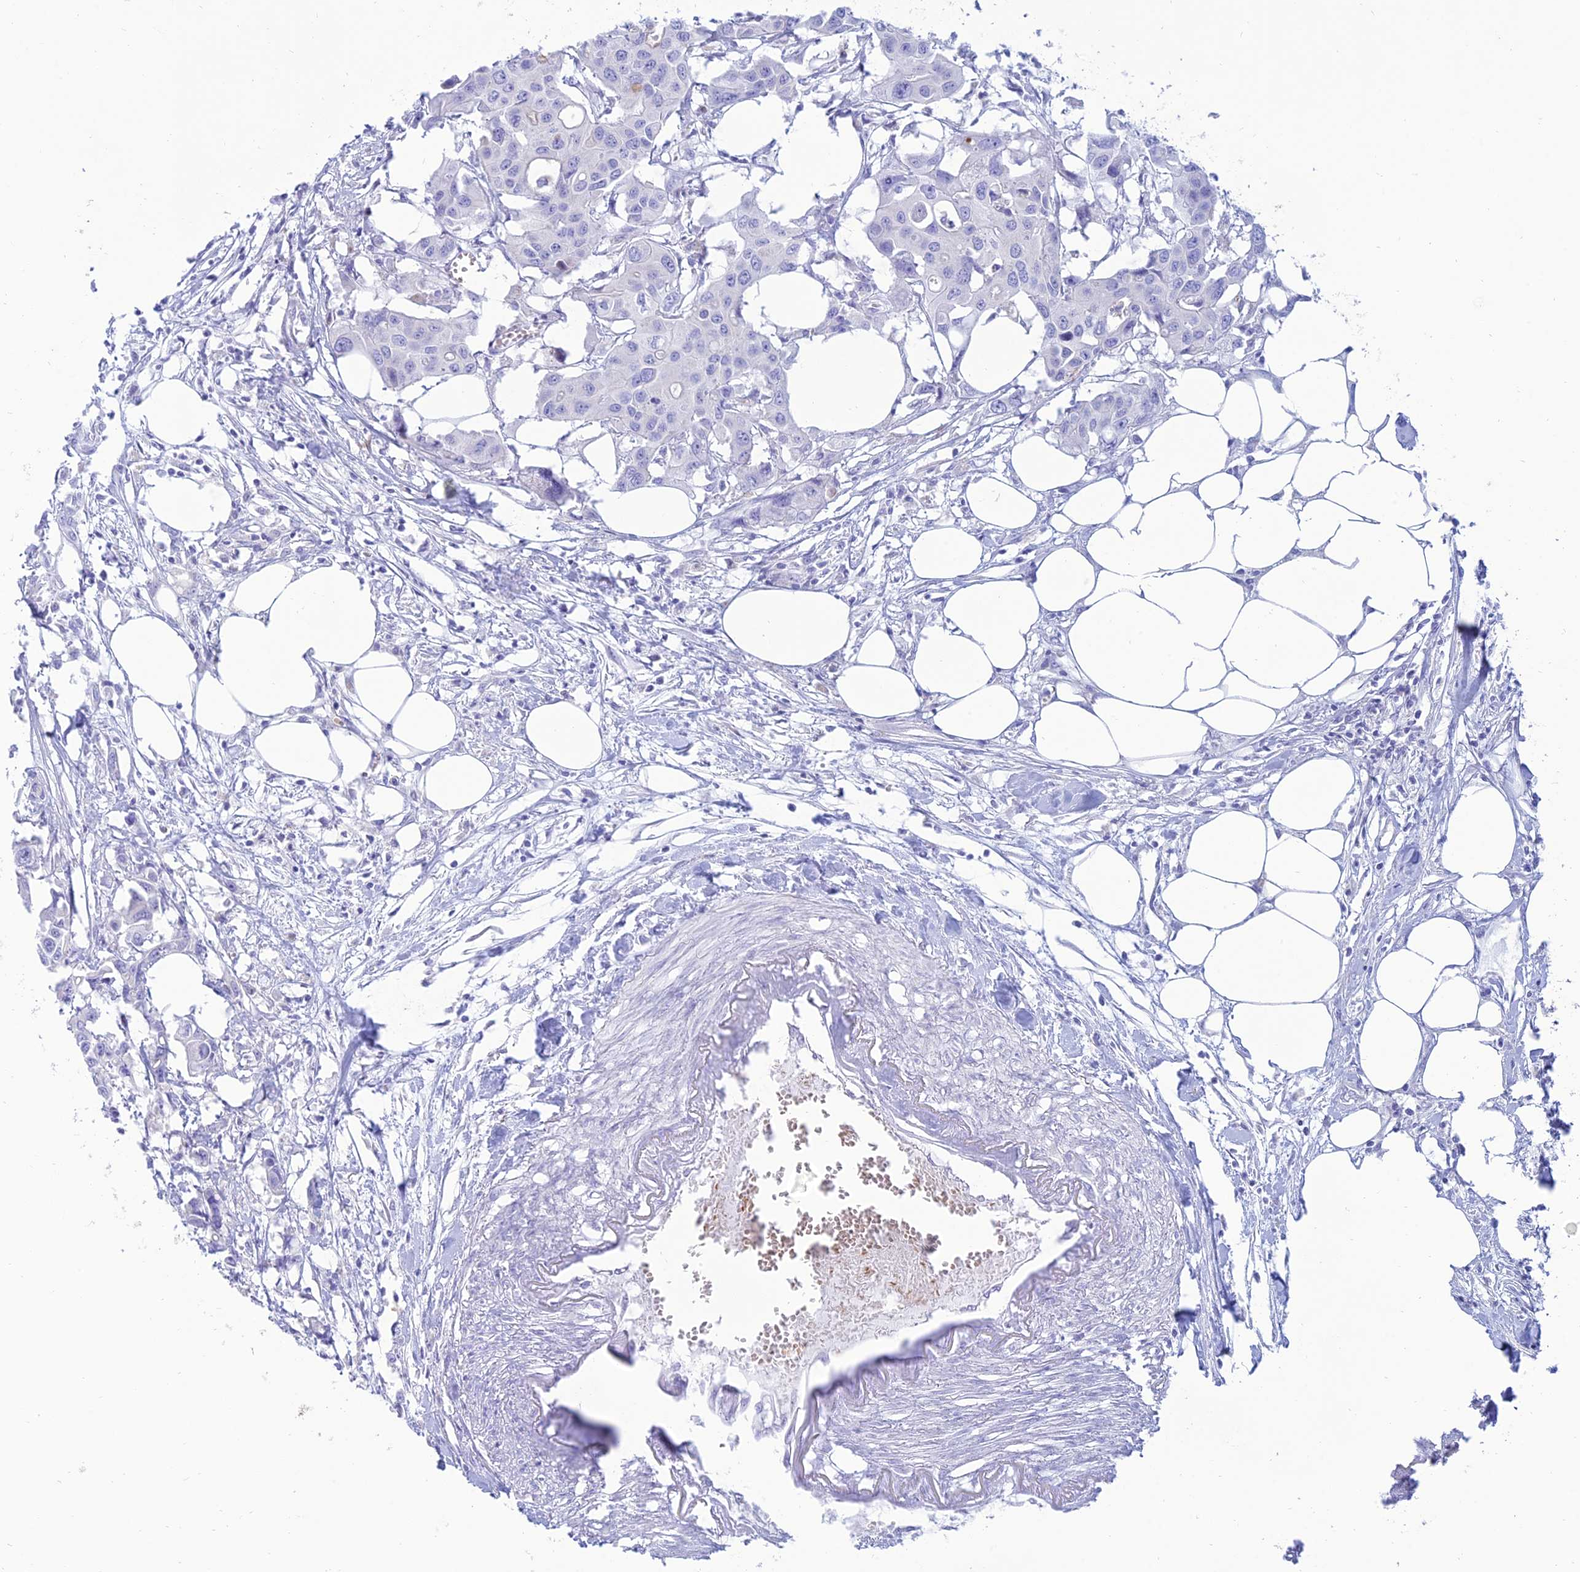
{"staining": {"intensity": "negative", "quantity": "none", "location": "none"}, "tissue": "colorectal cancer", "cell_type": "Tumor cells", "image_type": "cancer", "snomed": [{"axis": "morphology", "description": "Adenocarcinoma, NOS"}, {"axis": "topography", "description": "Colon"}], "caption": "Tumor cells show no significant positivity in colorectal cancer.", "gene": "MAL2", "patient": {"sex": "male", "age": 77}}